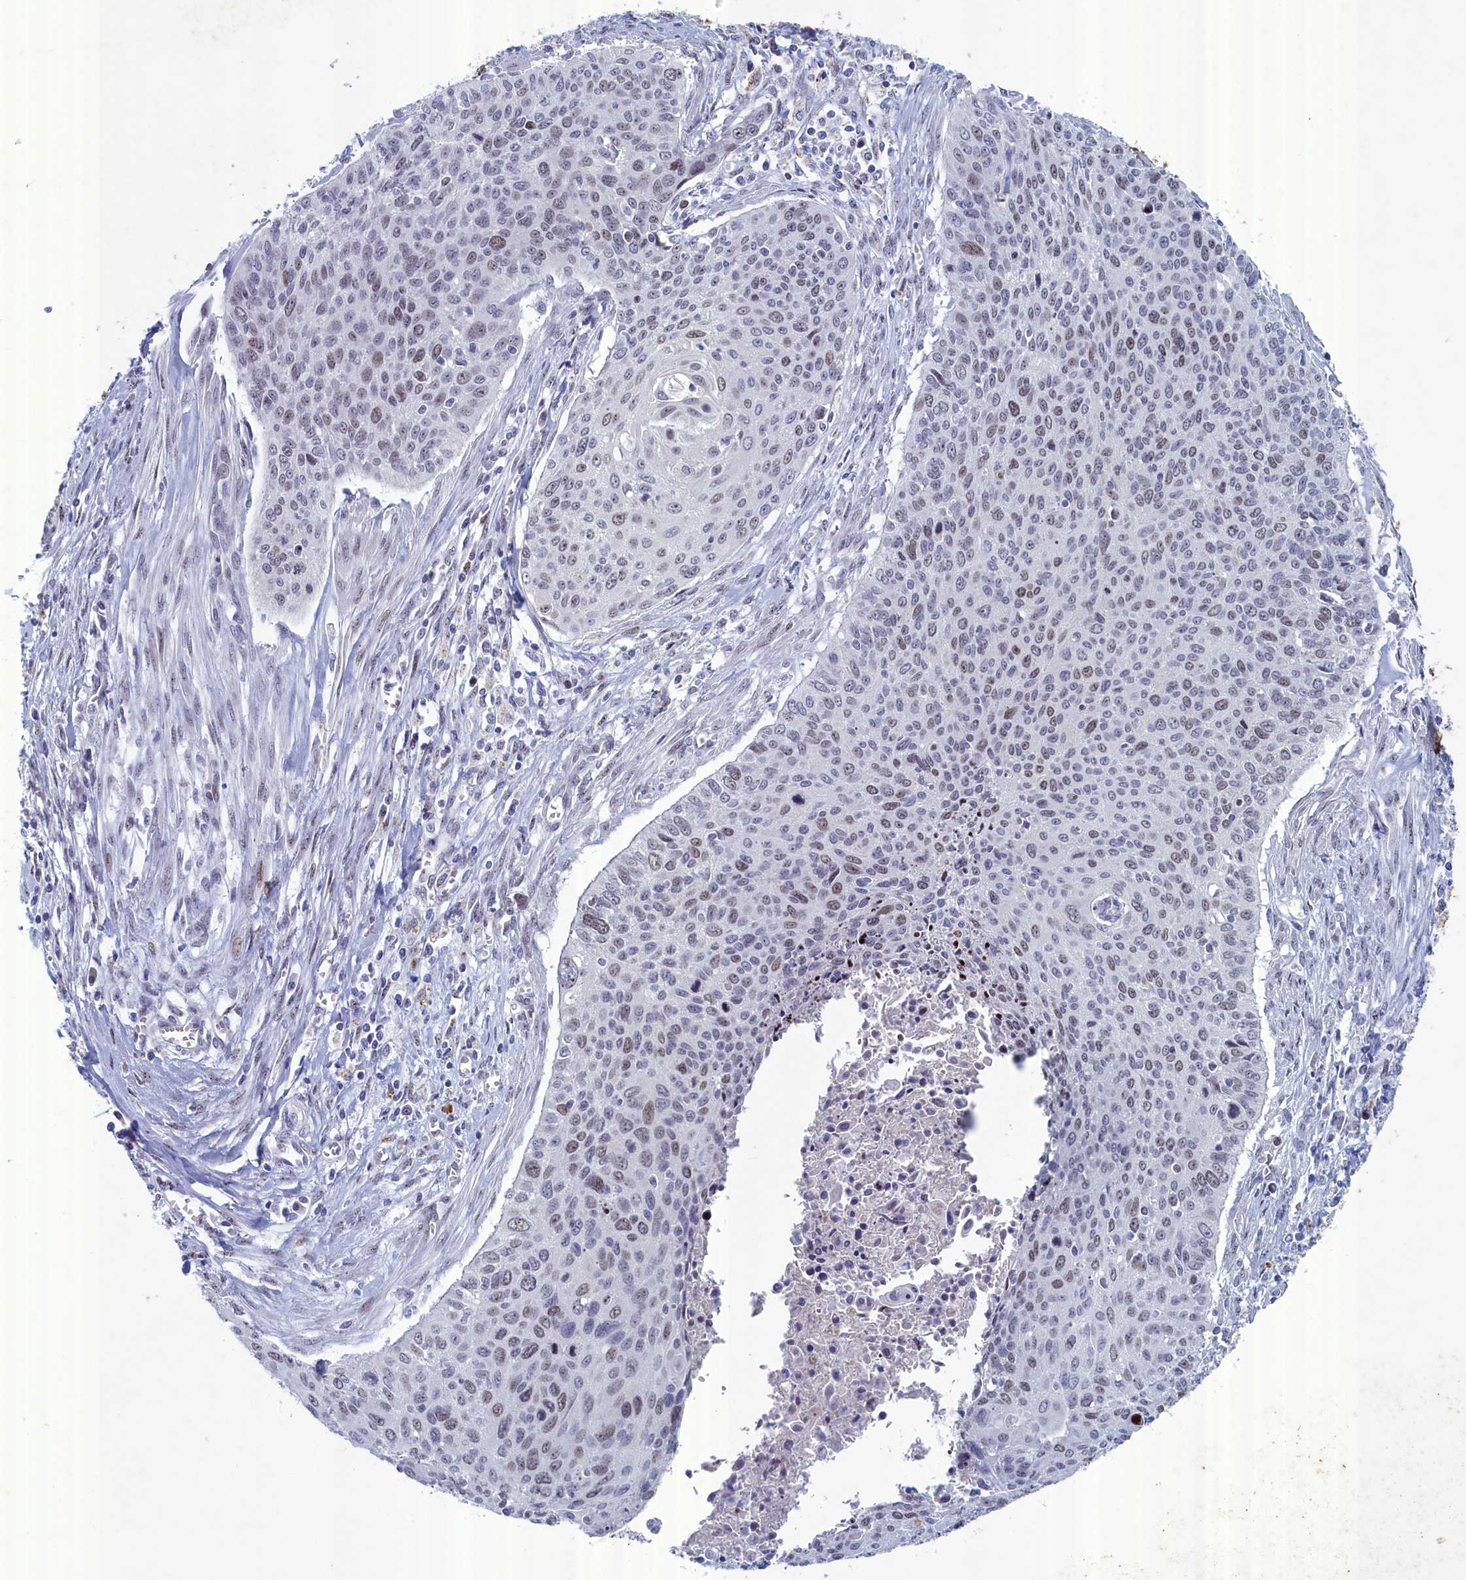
{"staining": {"intensity": "weak", "quantity": "25%-75%", "location": "nuclear"}, "tissue": "cervical cancer", "cell_type": "Tumor cells", "image_type": "cancer", "snomed": [{"axis": "morphology", "description": "Squamous cell carcinoma, NOS"}, {"axis": "topography", "description": "Cervix"}], "caption": "A photomicrograph of cervical cancer (squamous cell carcinoma) stained for a protein demonstrates weak nuclear brown staining in tumor cells. (IHC, brightfield microscopy, high magnification).", "gene": "WDR76", "patient": {"sex": "female", "age": 55}}